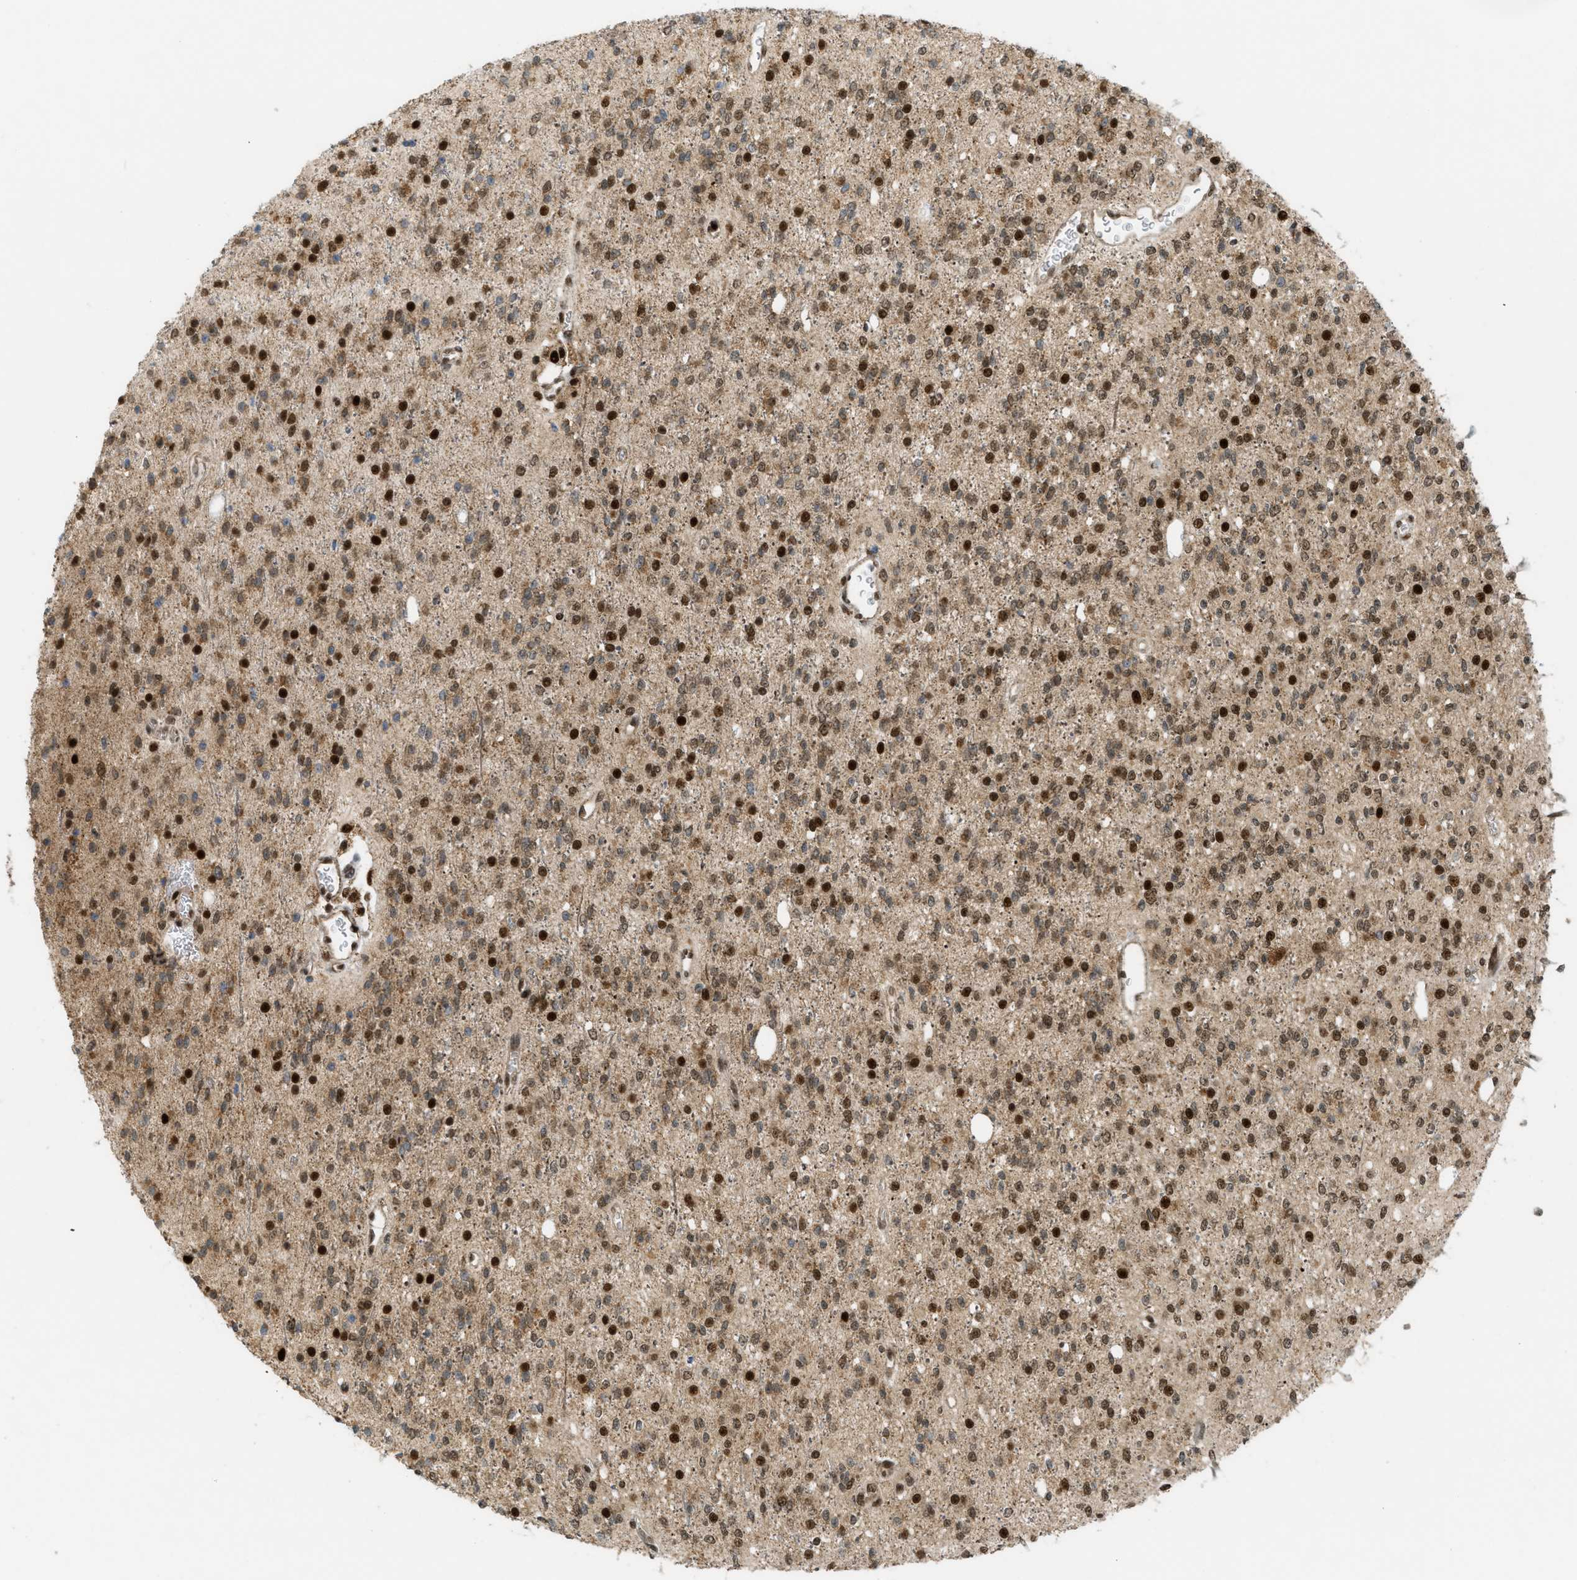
{"staining": {"intensity": "strong", "quantity": "25%-75%", "location": "cytoplasmic/membranous,nuclear"}, "tissue": "glioma", "cell_type": "Tumor cells", "image_type": "cancer", "snomed": [{"axis": "morphology", "description": "Glioma, malignant, High grade"}, {"axis": "topography", "description": "Brain"}], "caption": "Strong cytoplasmic/membranous and nuclear staining for a protein is appreciated in about 25%-75% of tumor cells of malignant glioma (high-grade) using immunohistochemistry.", "gene": "TLK1", "patient": {"sex": "male", "age": 34}}